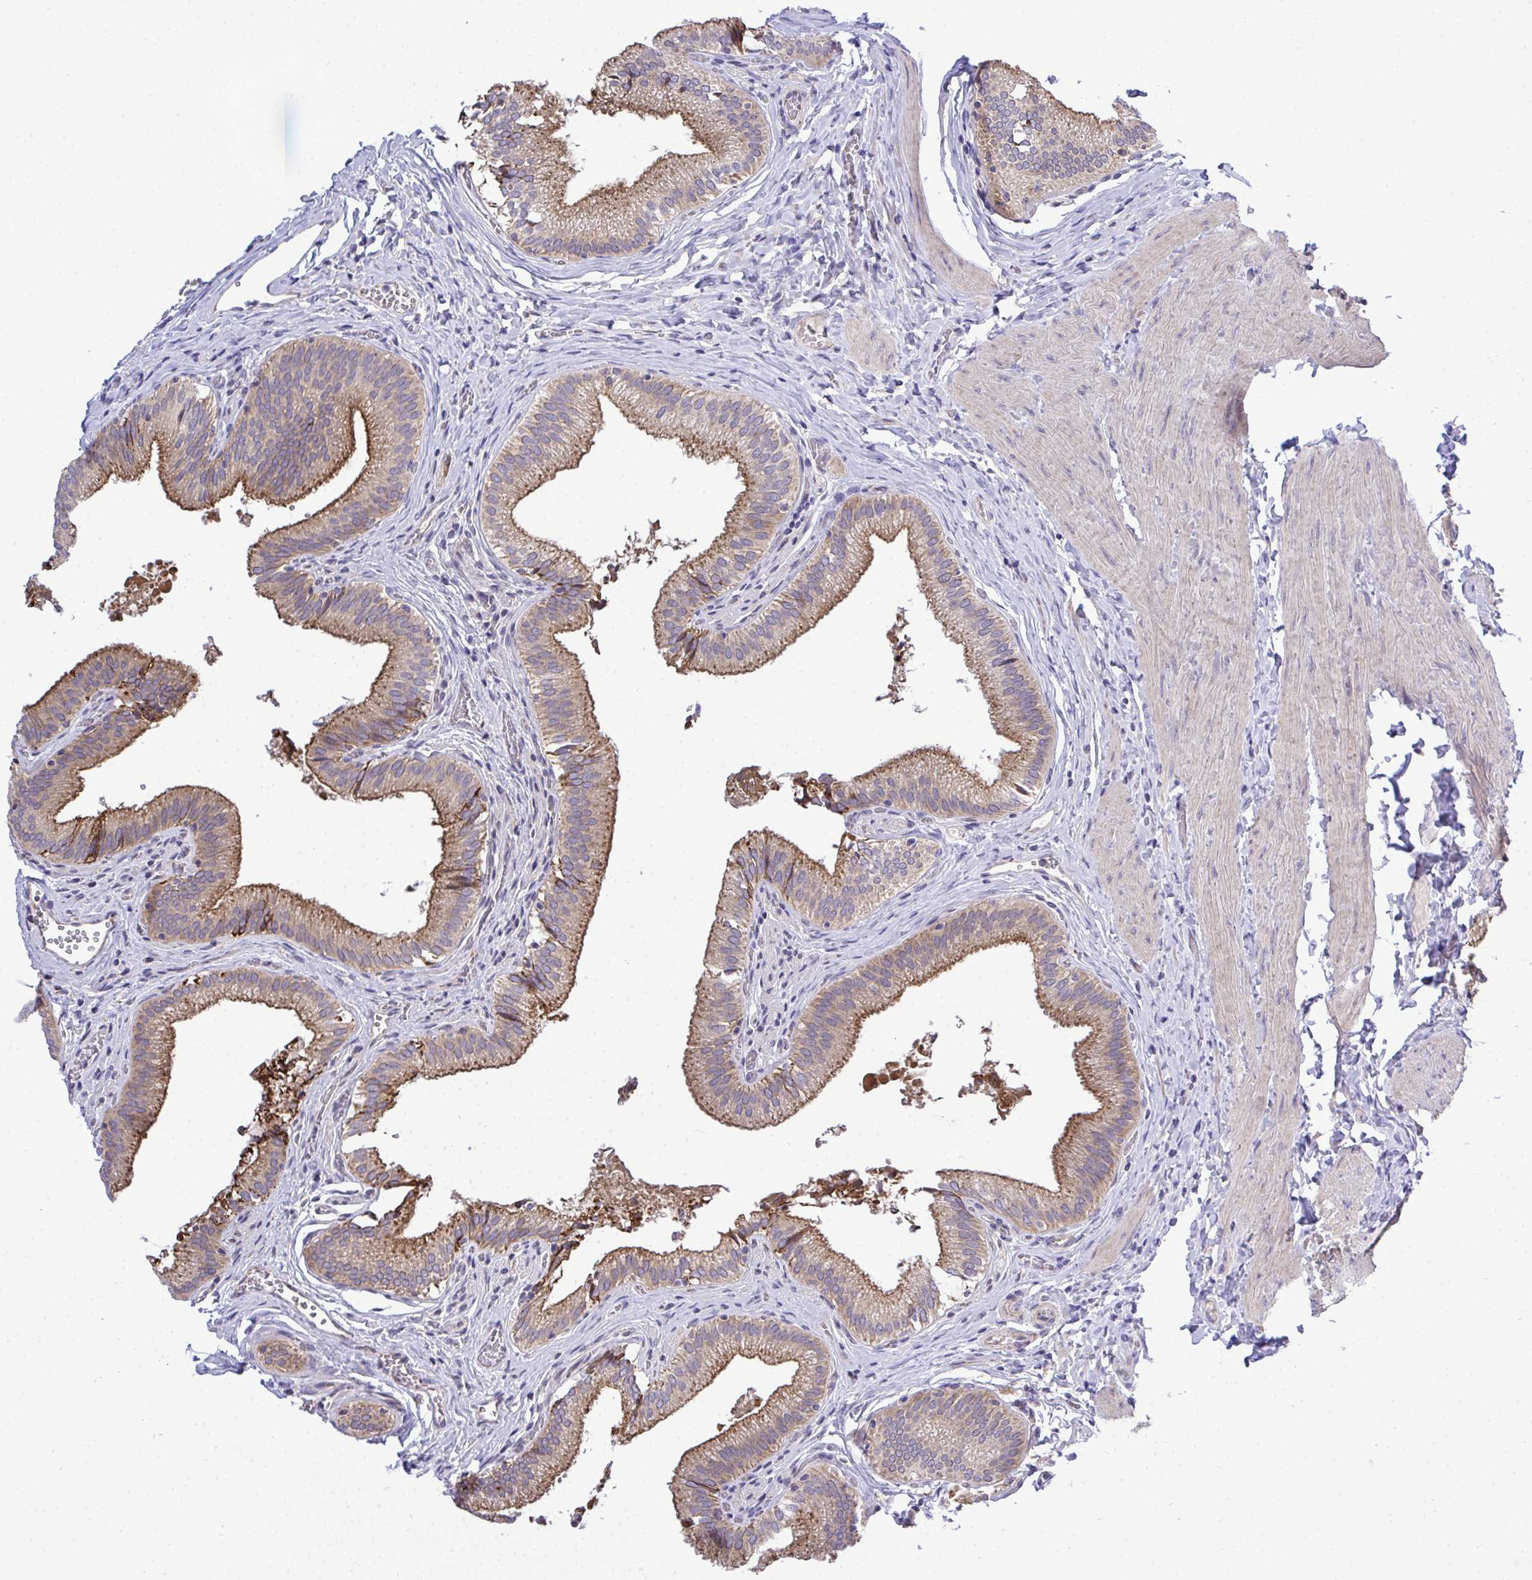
{"staining": {"intensity": "moderate", "quantity": ">75%", "location": "cytoplasmic/membranous"}, "tissue": "gallbladder", "cell_type": "Glandular cells", "image_type": "normal", "snomed": [{"axis": "morphology", "description": "Normal tissue, NOS"}, {"axis": "topography", "description": "Gallbladder"}, {"axis": "topography", "description": "Peripheral nerve tissue"}], "caption": "IHC photomicrograph of unremarkable gallbladder: human gallbladder stained using immunohistochemistry (IHC) demonstrates medium levels of moderate protein expression localized specifically in the cytoplasmic/membranous of glandular cells, appearing as a cytoplasmic/membranous brown color.", "gene": "XAF1", "patient": {"sex": "male", "age": 17}}